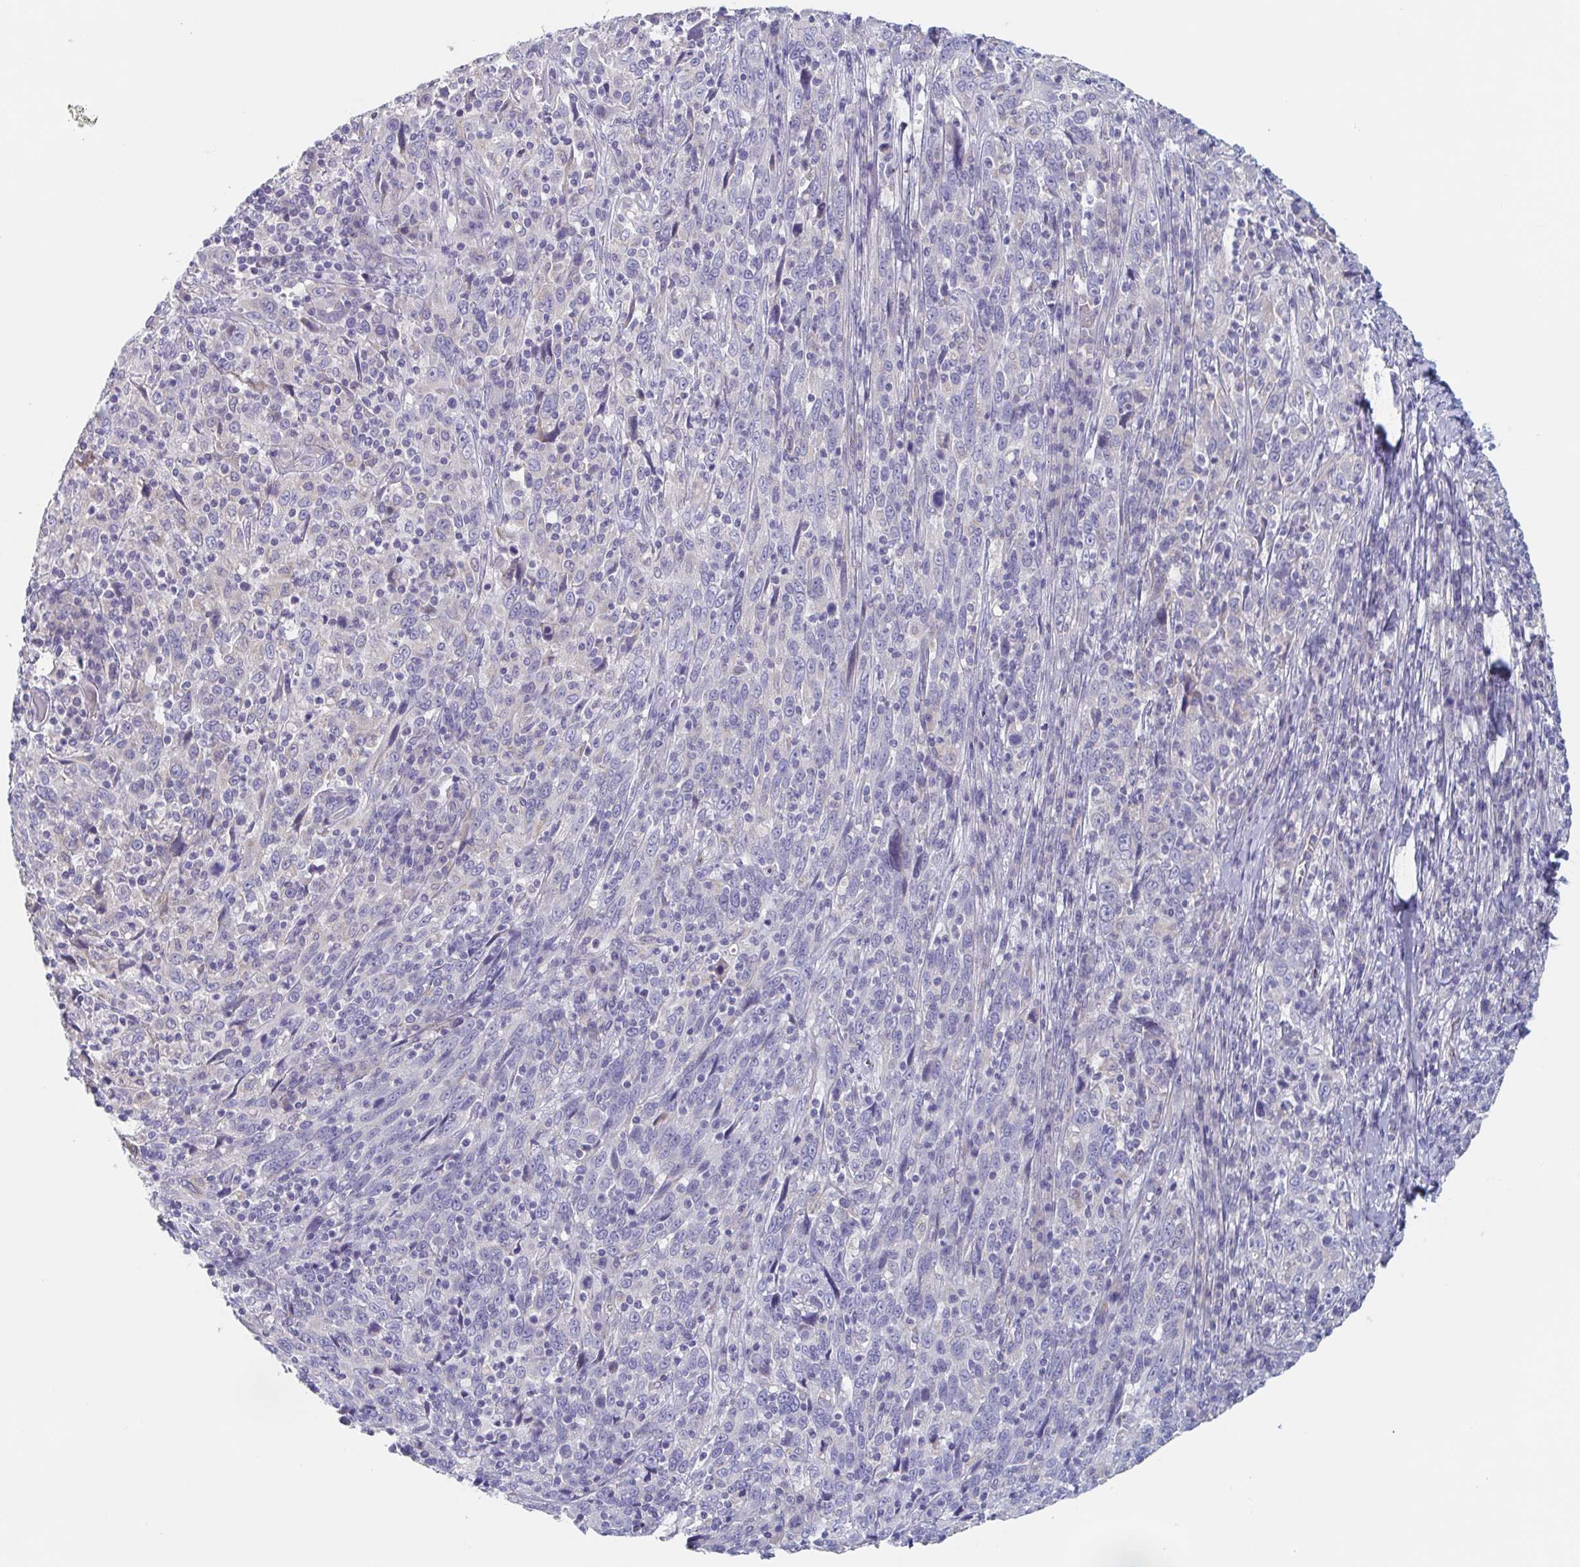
{"staining": {"intensity": "negative", "quantity": "none", "location": "none"}, "tissue": "cervical cancer", "cell_type": "Tumor cells", "image_type": "cancer", "snomed": [{"axis": "morphology", "description": "Squamous cell carcinoma, NOS"}, {"axis": "topography", "description": "Cervix"}], "caption": "Cervical cancer (squamous cell carcinoma) stained for a protein using immunohistochemistry (IHC) exhibits no staining tumor cells.", "gene": "ABHD16A", "patient": {"sex": "female", "age": 46}}